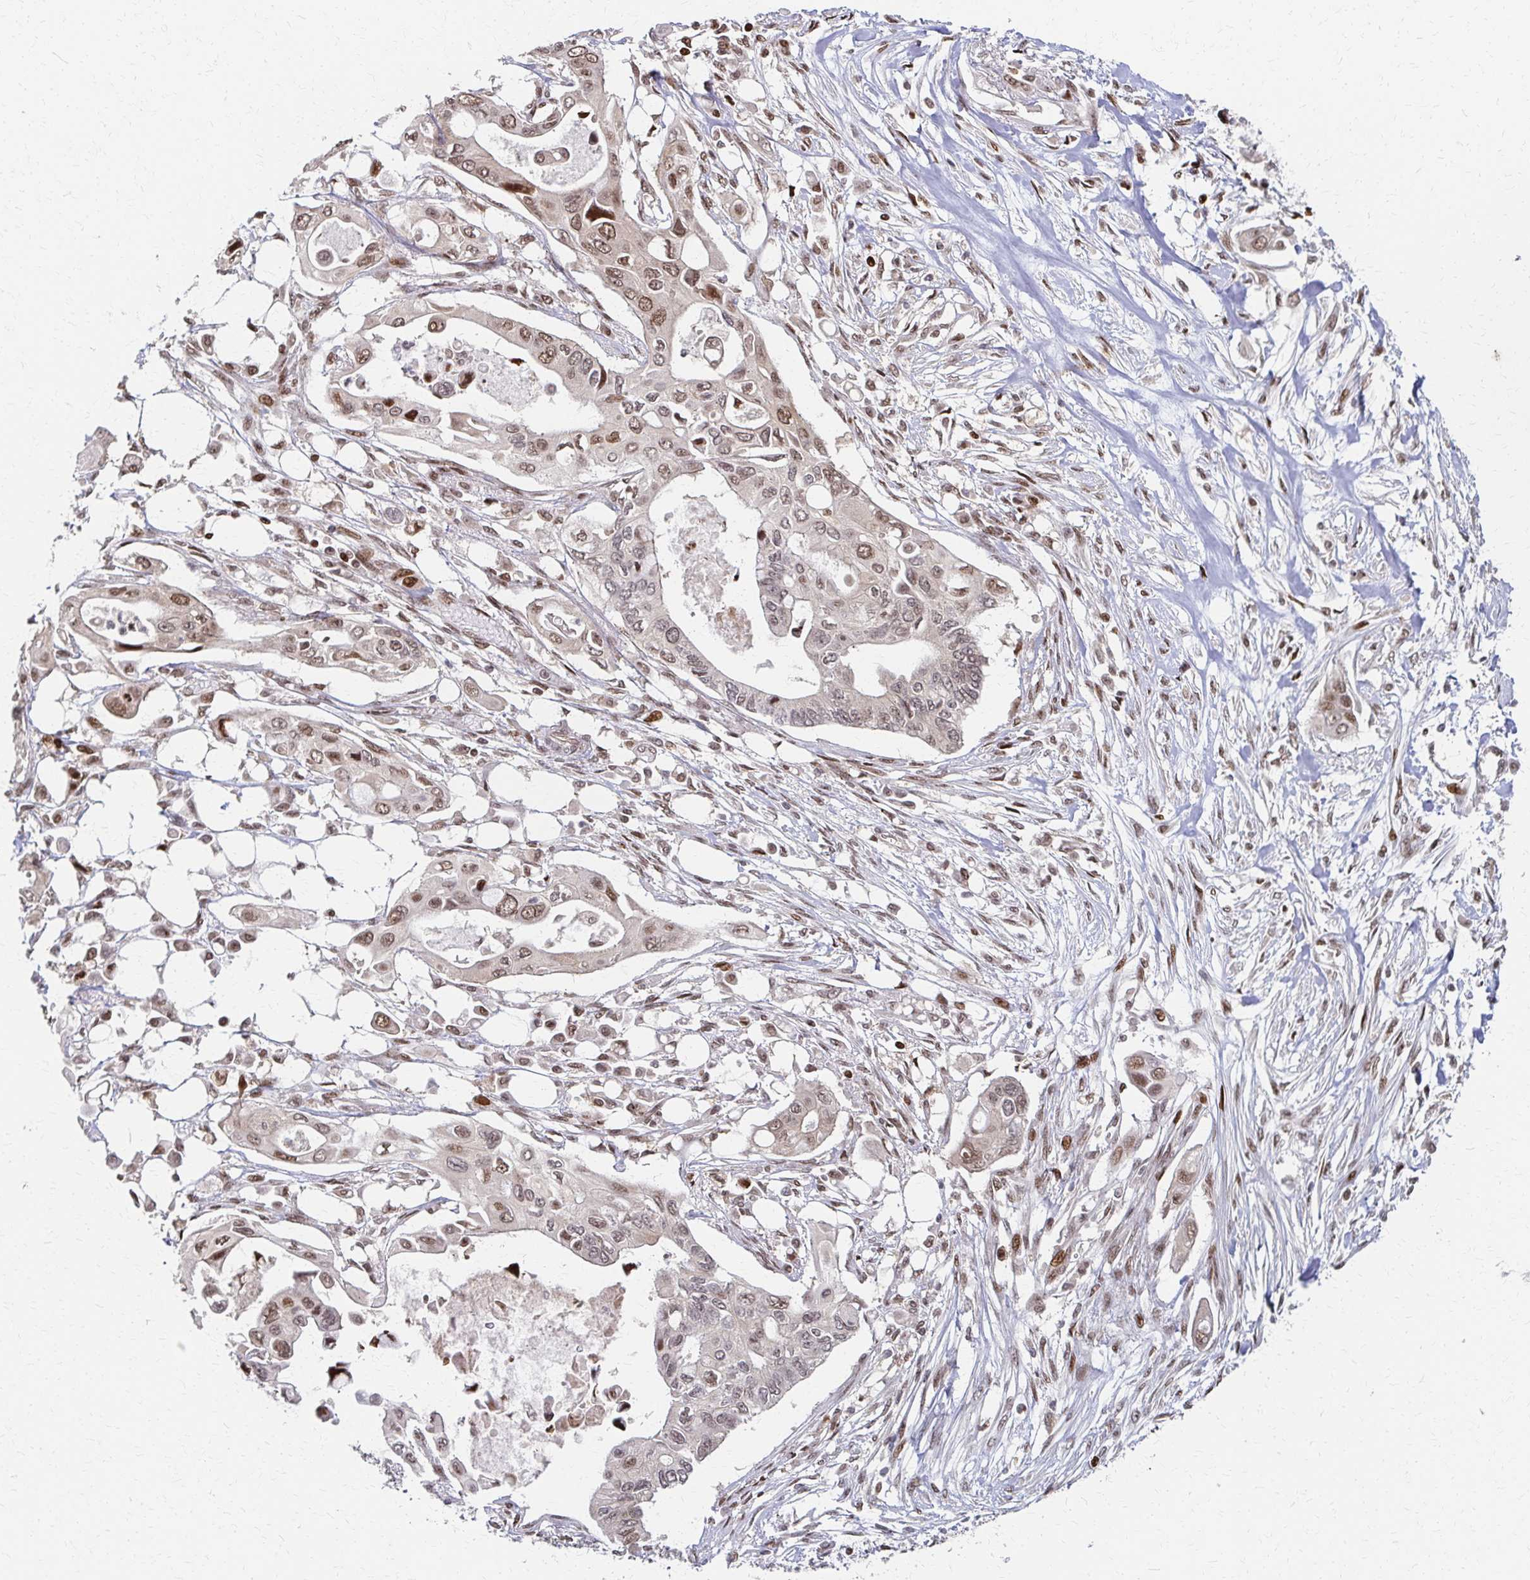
{"staining": {"intensity": "weak", "quantity": ">75%", "location": "nuclear"}, "tissue": "pancreatic cancer", "cell_type": "Tumor cells", "image_type": "cancer", "snomed": [{"axis": "morphology", "description": "Adenocarcinoma, NOS"}, {"axis": "topography", "description": "Pancreas"}], "caption": "Pancreatic adenocarcinoma stained with a brown dye shows weak nuclear positive staining in about >75% of tumor cells.", "gene": "PSMD7", "patient": {"sex": "female", "age": 63}}